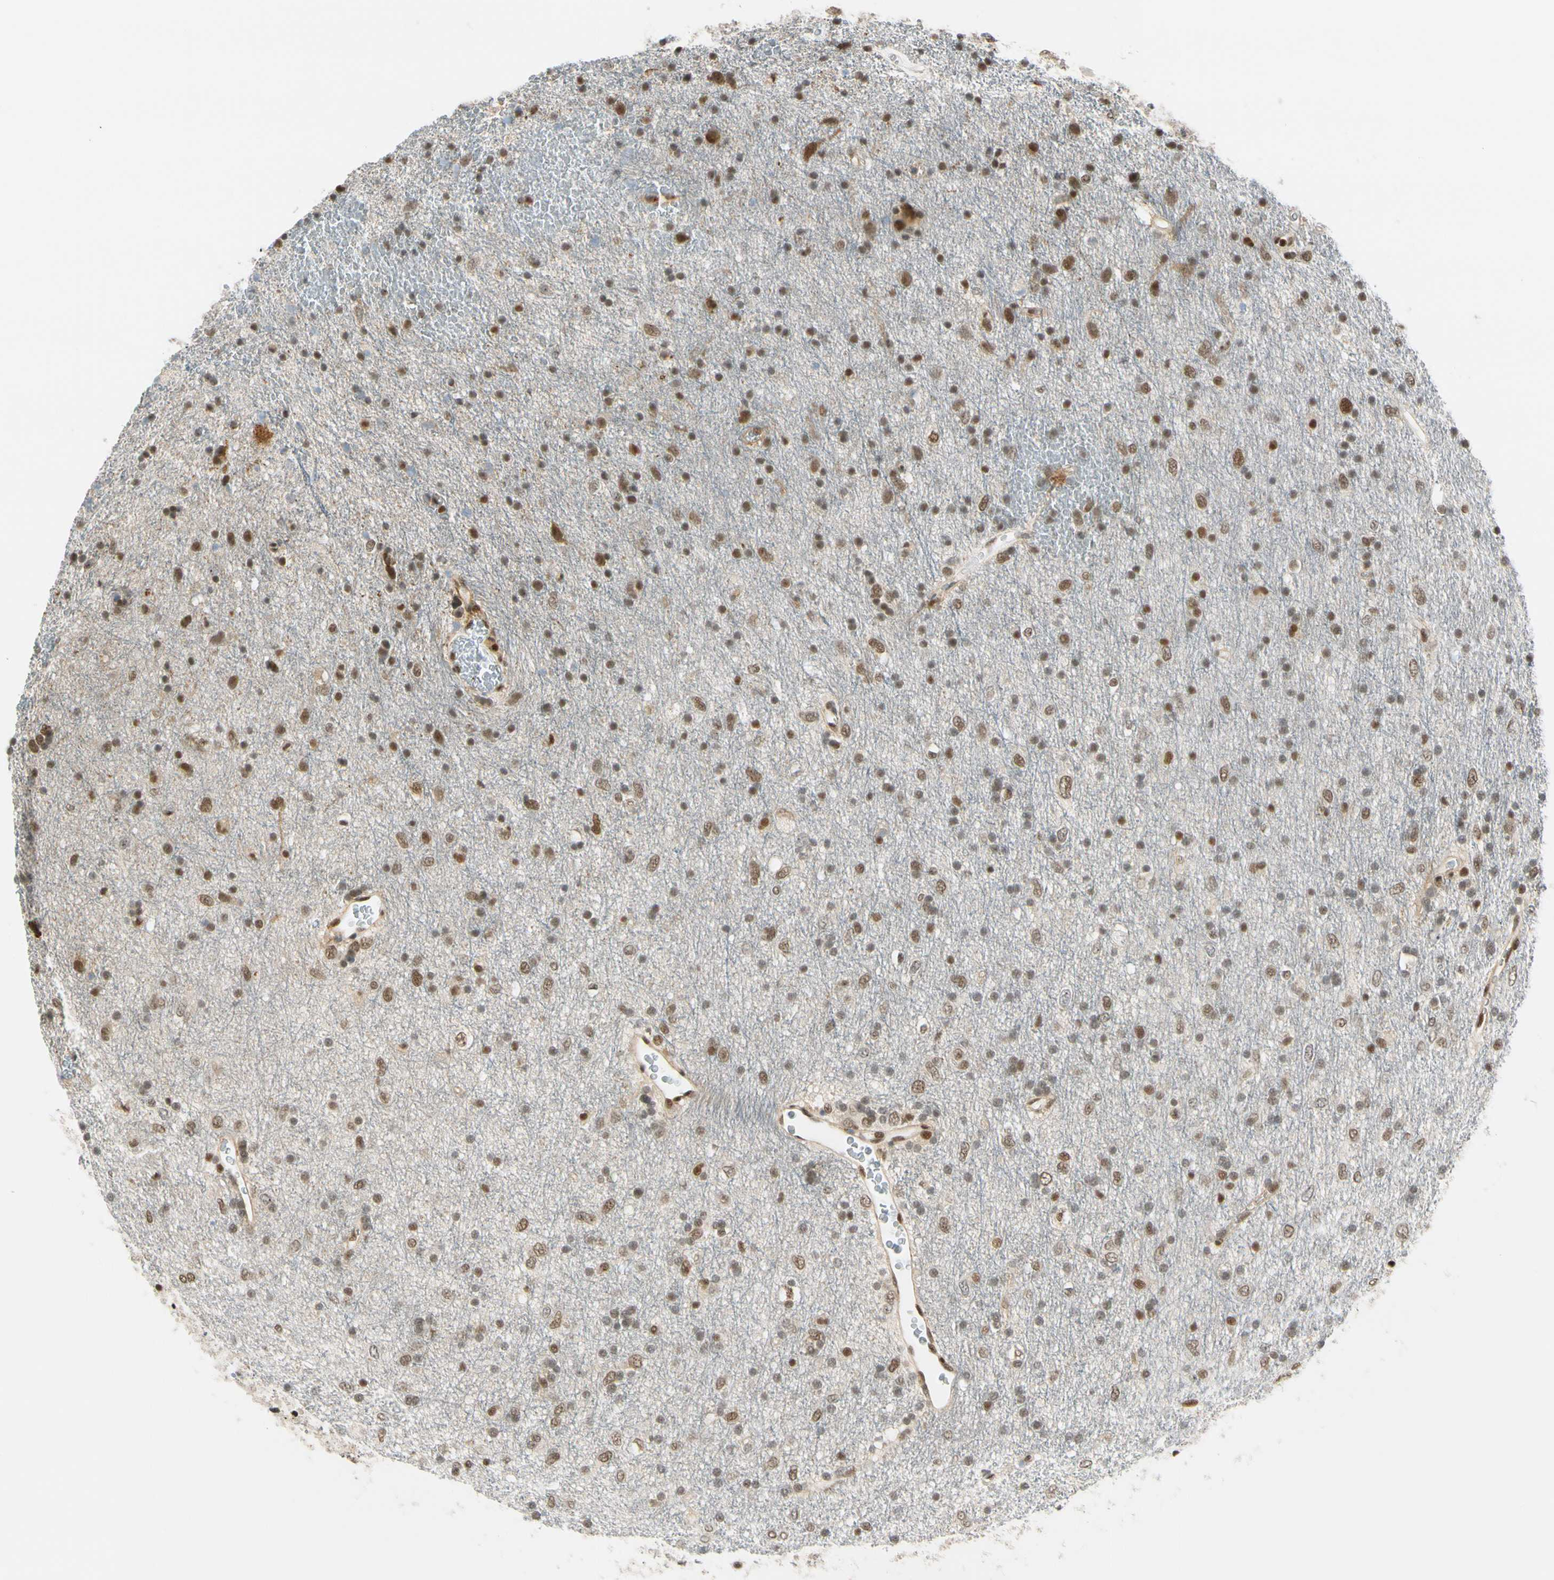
{"staining": {"intensity": "moderate", "quantity": ">75%", "location": "nuclear"}, "tissue": "glioma", "cell_type": "Tumor cells", "image_type": "cancer", "snomed": [{"axis": "morphology", "description": "Glioma, malignant, Low grade"}, {"axis": "topography", "description": "Brain"}], "caption": "Protein staining of glioma tissue exhibits moderate nuclear expression in about >75% of tumor cells. (DAB IHC, brown staining for protein, blue staining for nuclei).", "gene": "DAXX", "patient": {"sex": "male", "age": 77}}